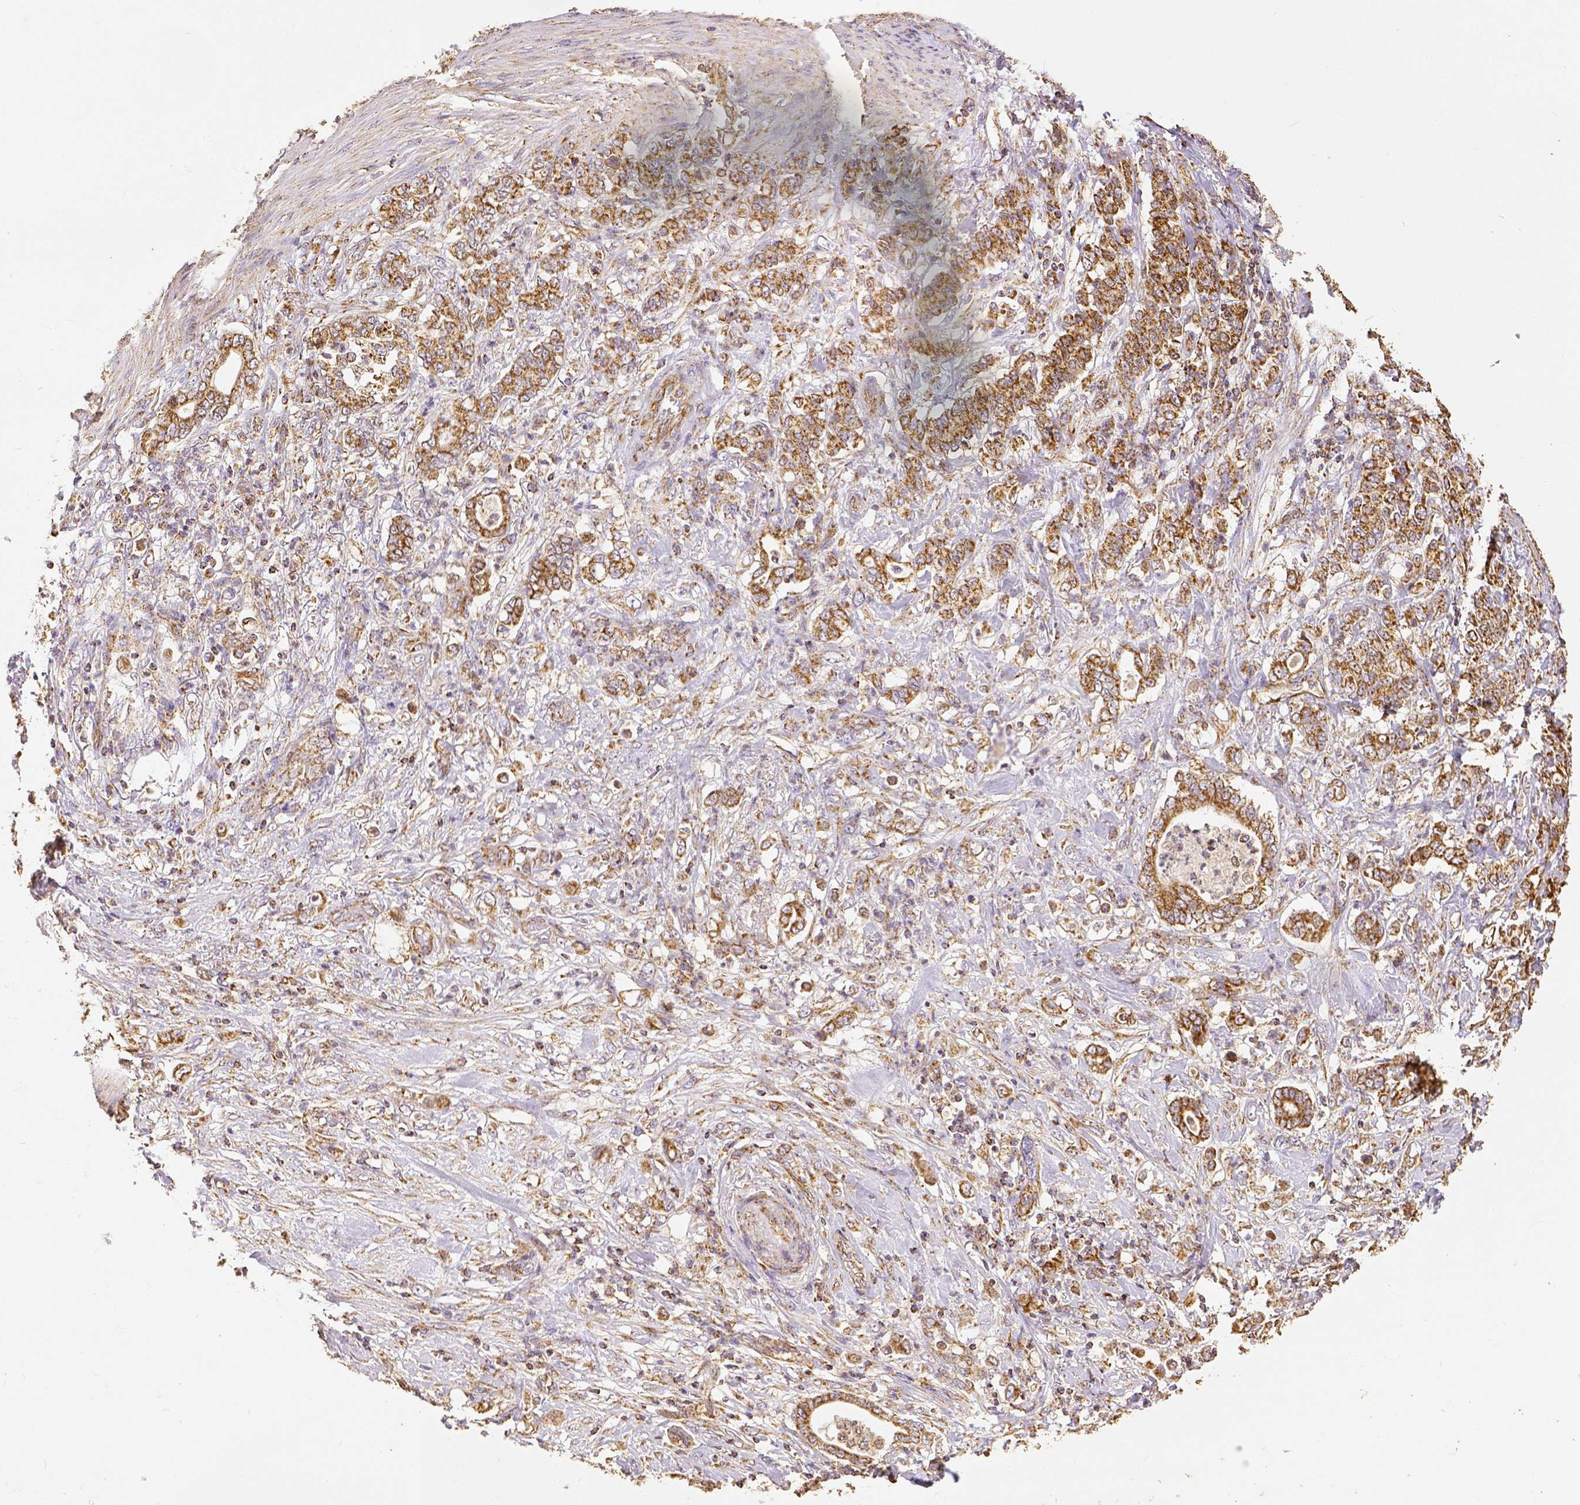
{"staining": {"intensity": "moderate", "quantity": ">75%", "location": "cytoplasmic/membranous"}, "tissue": "stomach cancer", "cell_type": "Tumor cells", "image_type": "cancer", "snomed": [{"axis": "morphology", "description": "Adenocarcinoma, NOS"}, {"axis": "topography", "description": "Stomach"}], "caption": "High-power microscopy captured an IHC micrograph of adenocarcinoma (stomach), revealing moderate cytoplasmic/membranous staining in about >75% of tumor cells. (IHC, brightfield microscopy, high magnification).", "gene": "SDHB", "patient": {"sex": "female", "age": 79}}